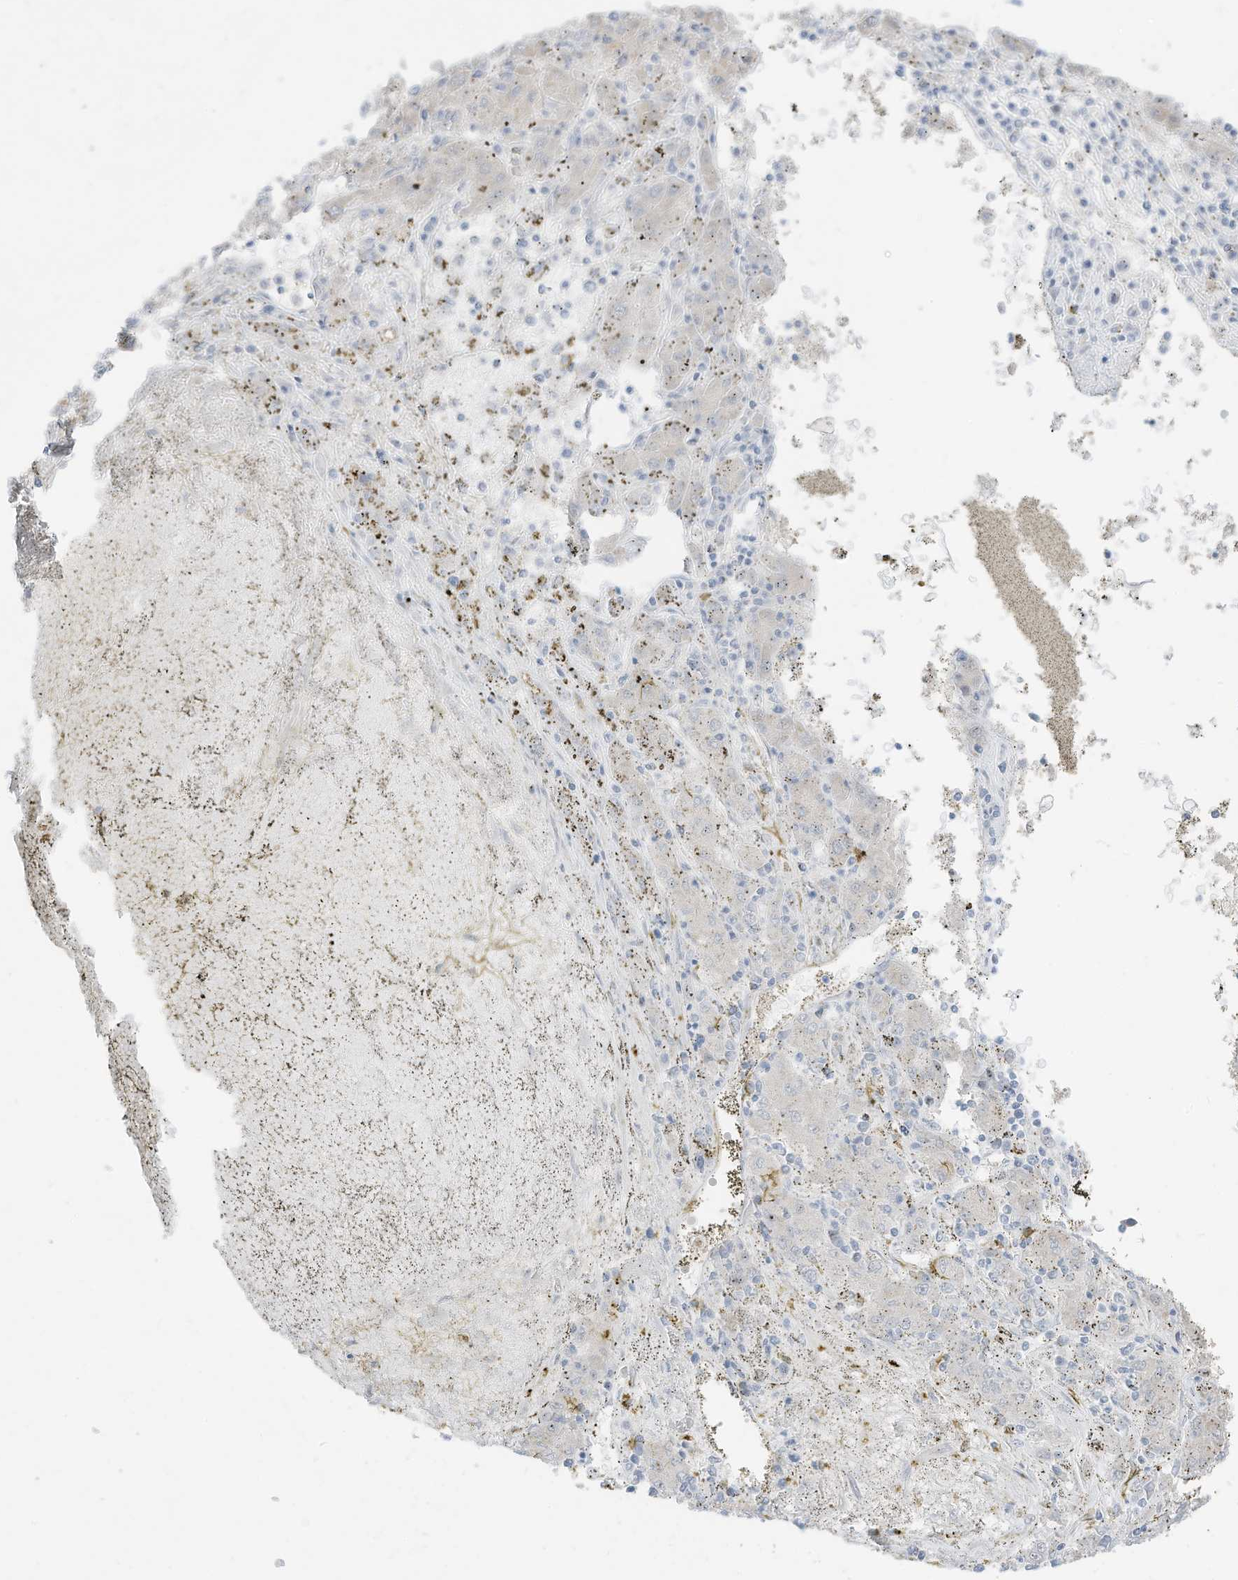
{"staining": {"intensity": "negative", "quantity": "none", "location": "none"}, "tissue": "liver cancer", "cell_type": "Tumor cells", "image_type": "cancer", "snomed": [{"axis": "morphology", "description": "Carcinoma, Hepatocellular, NOS"}, {"axis": "topography", "description": "Liver"}], "caption": "The image displays no significant staining in tumor cells of hepatocellular carcinoma (liver).", "gene": "ASPRV1", "patient": {"sex": "male", "age": 72}}